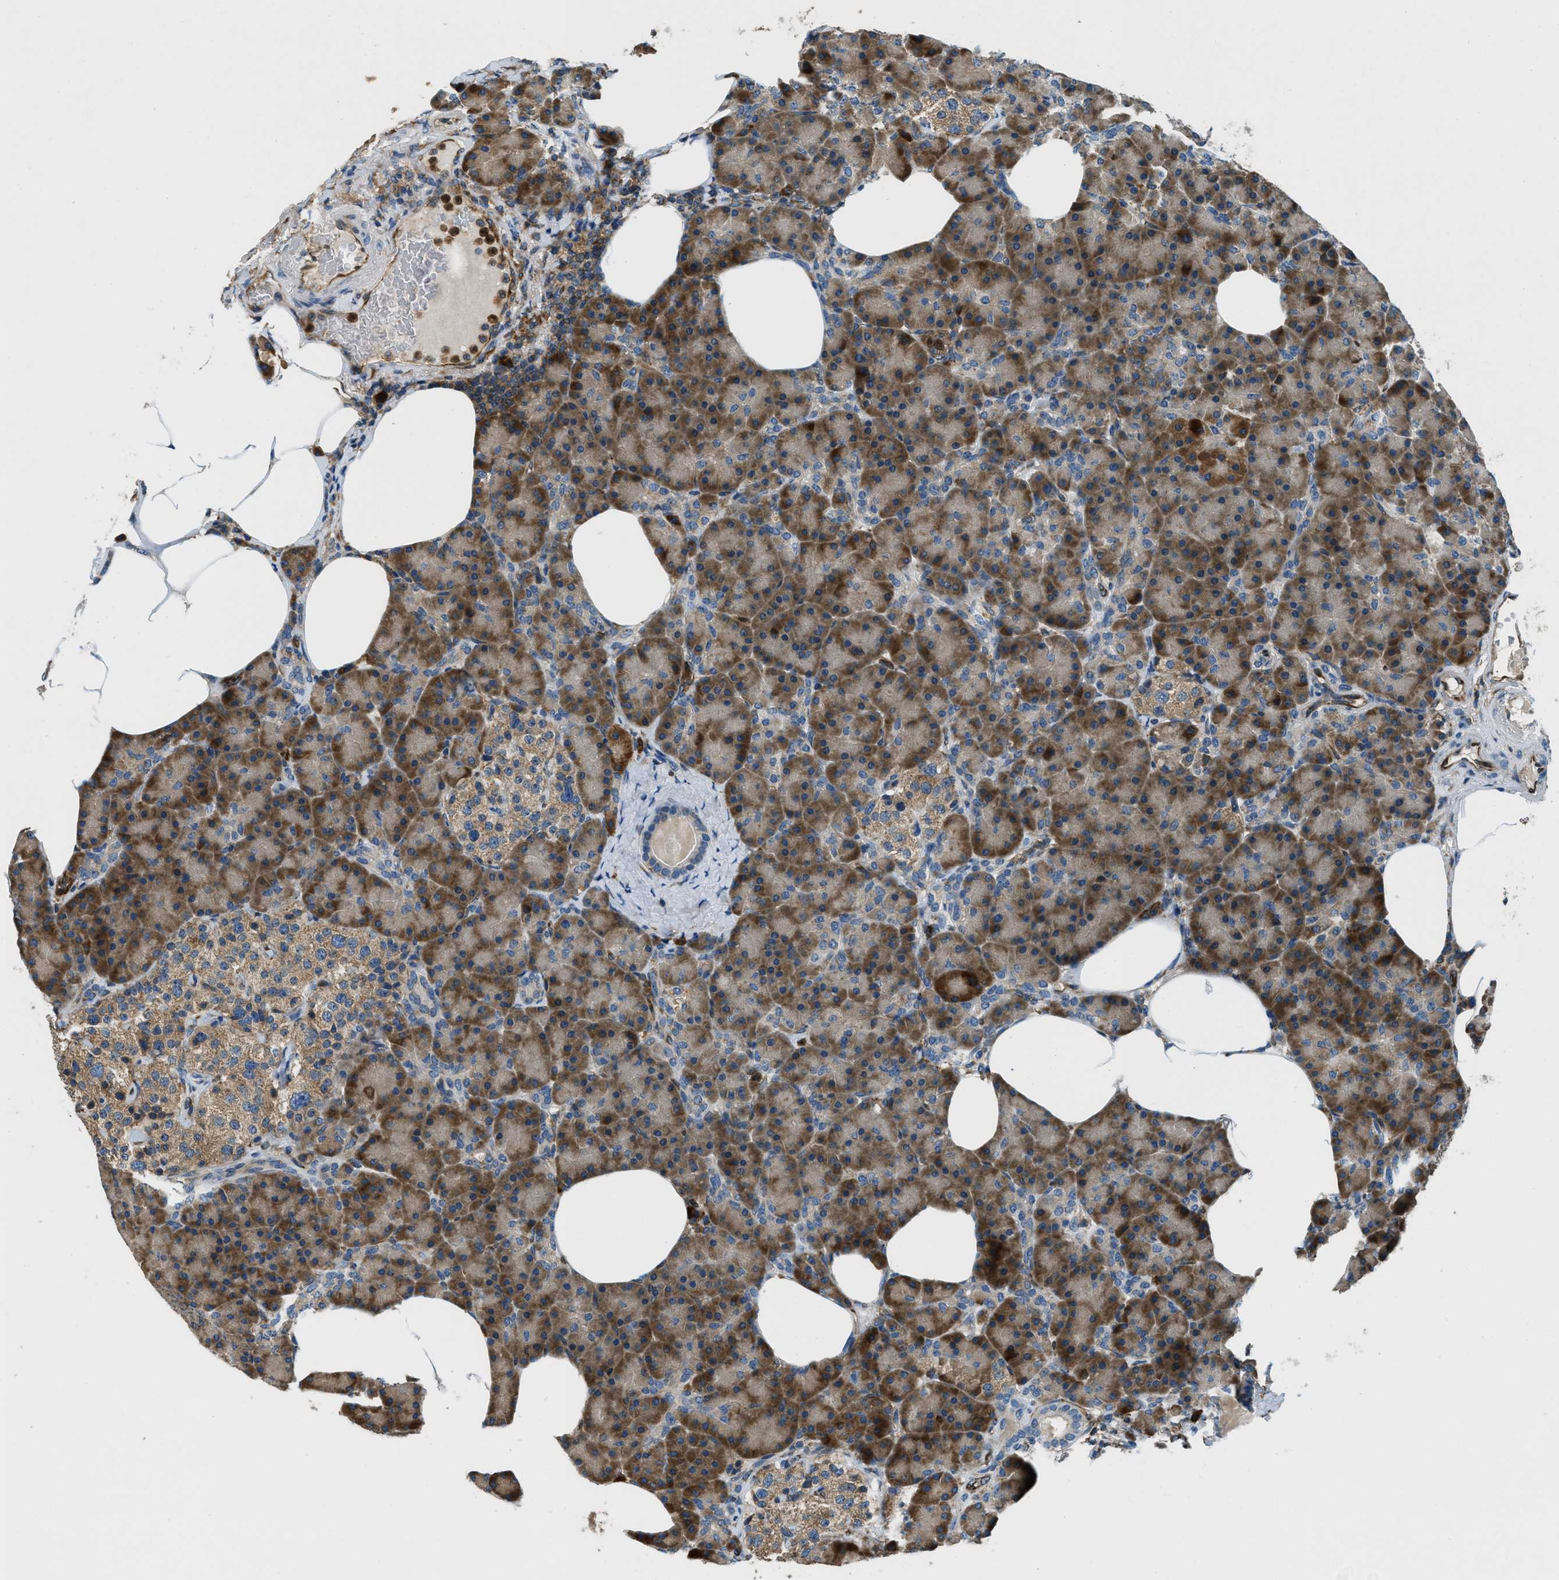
{"staining": {"intensity": "strong", "quantity": ">75%", "location": "cytoplasmic/membranous"}, "tissue": "pancreas", "cell_type": "Exocrine glandular cells", "image_type": "normal", "snomed": [{"axis": "morphology", "description": "Normal tissue, NOS"}, {"axis": "topography", "description": "Pancreas"}], "caption": "Immunohistochemical staining of unremarkable pancreas exhibits >75% levels of strong cytoplasmic/membranous protein positivity in approximately >75% of exocrine glandular cells. (Stains: DAB in brown, nuclei in blue, Microscopy: brightfield microscopy at high magnification).", "gene": "GIMAP8", "patient": {"sex": "female", "age": 70}}